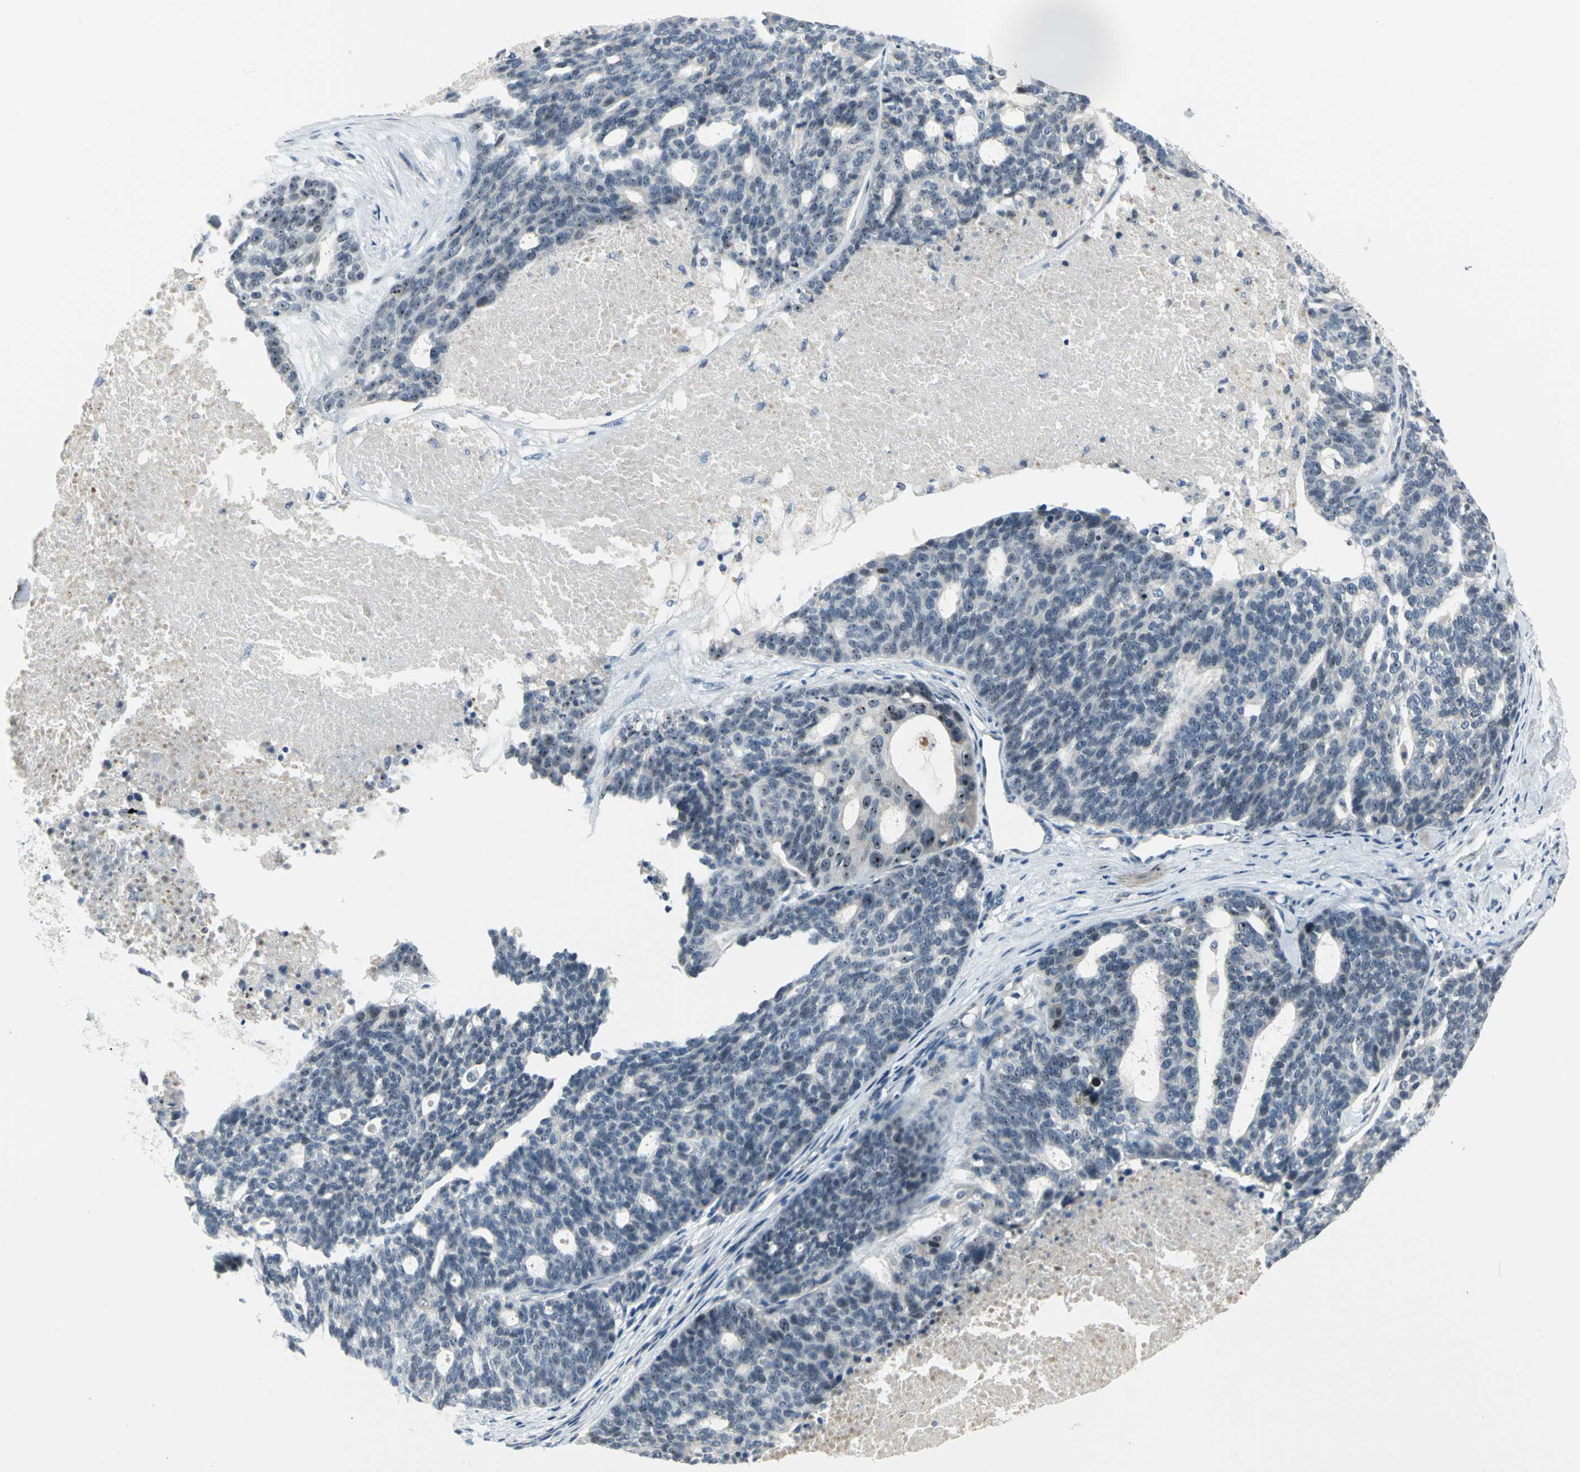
{"staining": {"intensity": "moderate", "quantity": ">75%", "location": "nuclear"}, "tissue": "ovarian cancer", "cell_type": "Tumor cells", "image_type": "cancer", "snomed": [{"axis": "morphology", "description": "Cystadenocarcinoma, serous, NOS"}, {"axis": "topography", "description": "Ovary"}], "caption": "Immunohistochemical staining of human ovarian serous cystadenocarcinoma exhibits medium levels of moderate nuclear positivity in about >75% of tumor cells.", "gene": "MYBBP1A", "patient": {"sex": "female", "age": 59}}